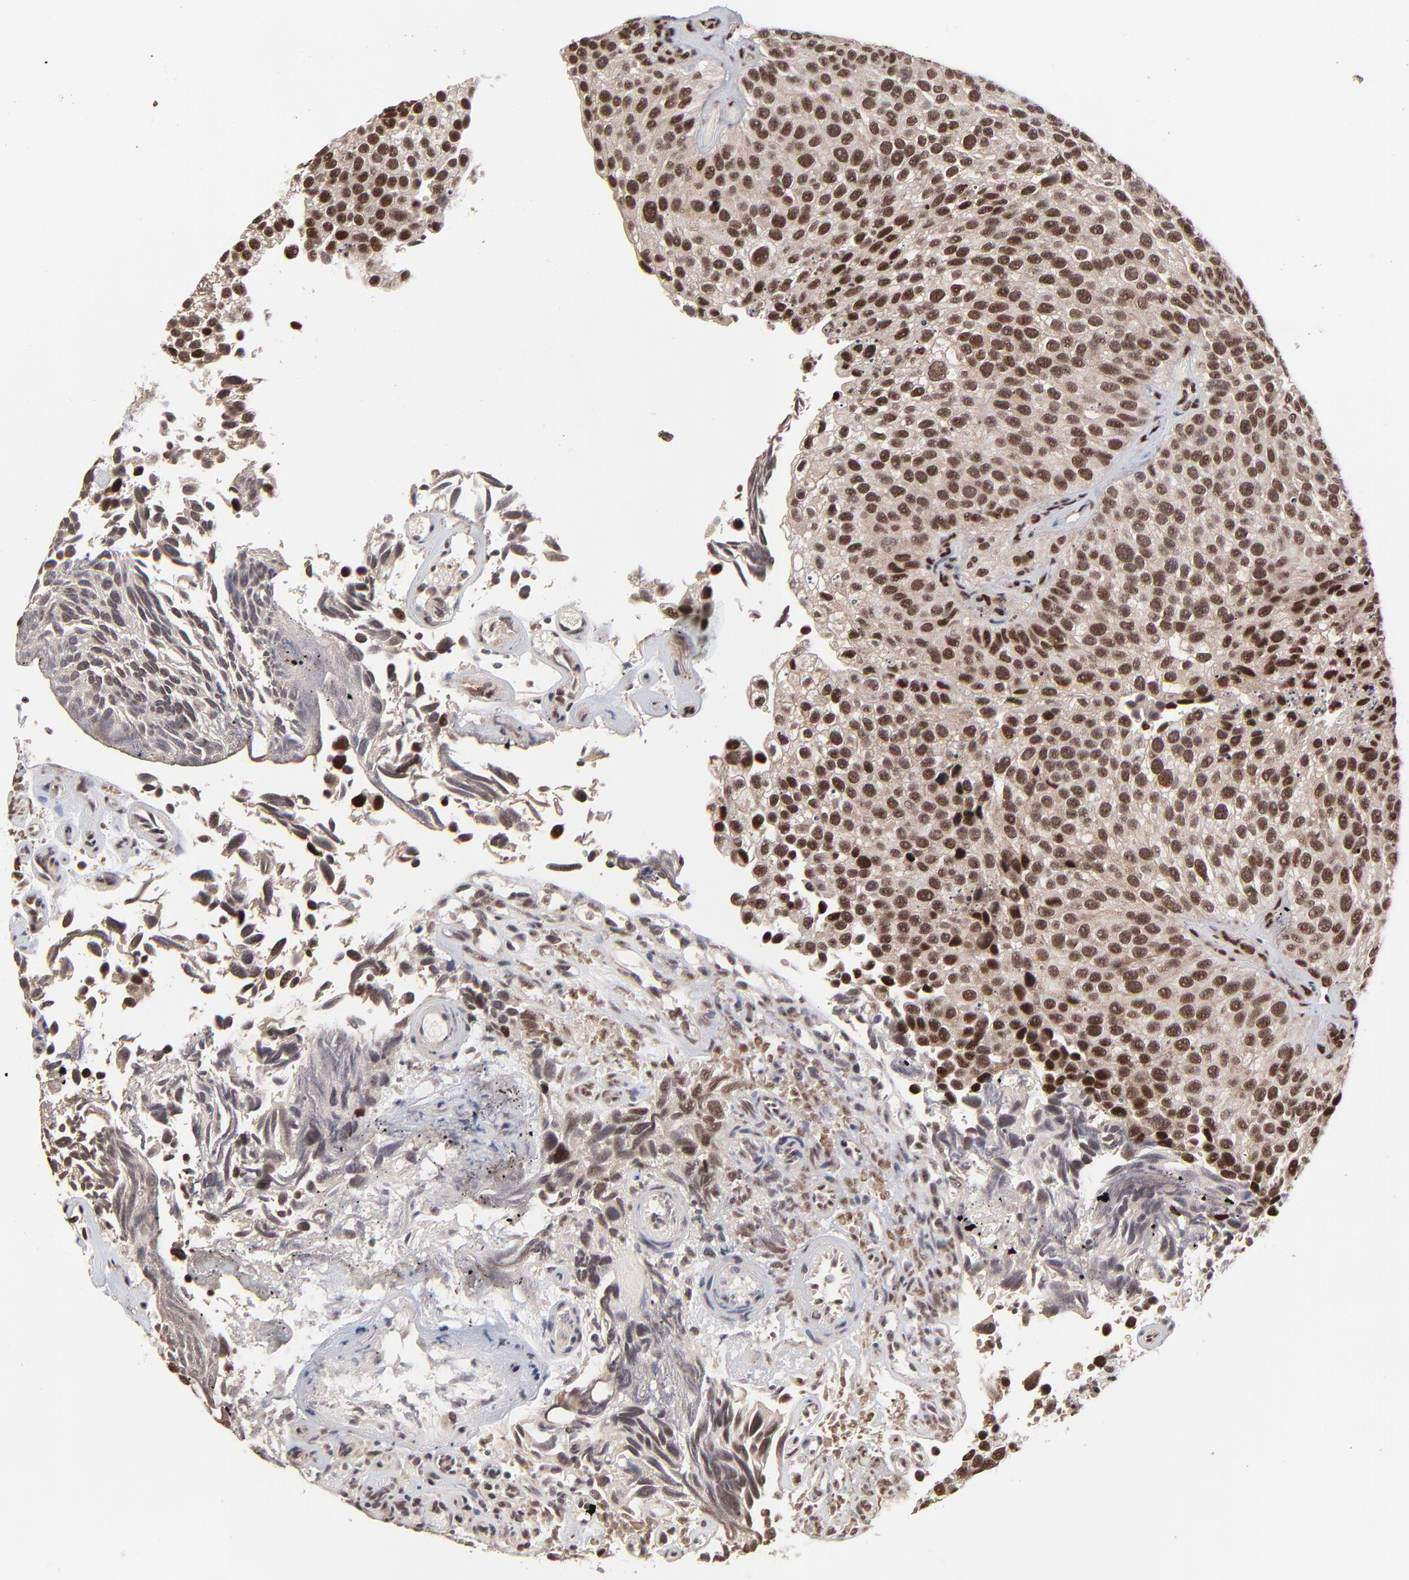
{"staining": {"intensity": "moderate", "quantity": ">75%", "location": "nuclear"}, "tissue": "urothelial cancer", "cell_type": "Tumor cells", "image_type": "cancer", "snomed": [{"axis": "morphology", "description": "Urothelial carcinoma, High grade"}, {"axis": "topography", "description": "Urinary bladder"}], "caption": "There is medium levels of moderate nuclear expression in tumor cells of urothelial cancer, as demonstrated by immunohistochemical staining (brown color).", "gene": "RBM22", "patient": {"sex": "male", "age": 72}}